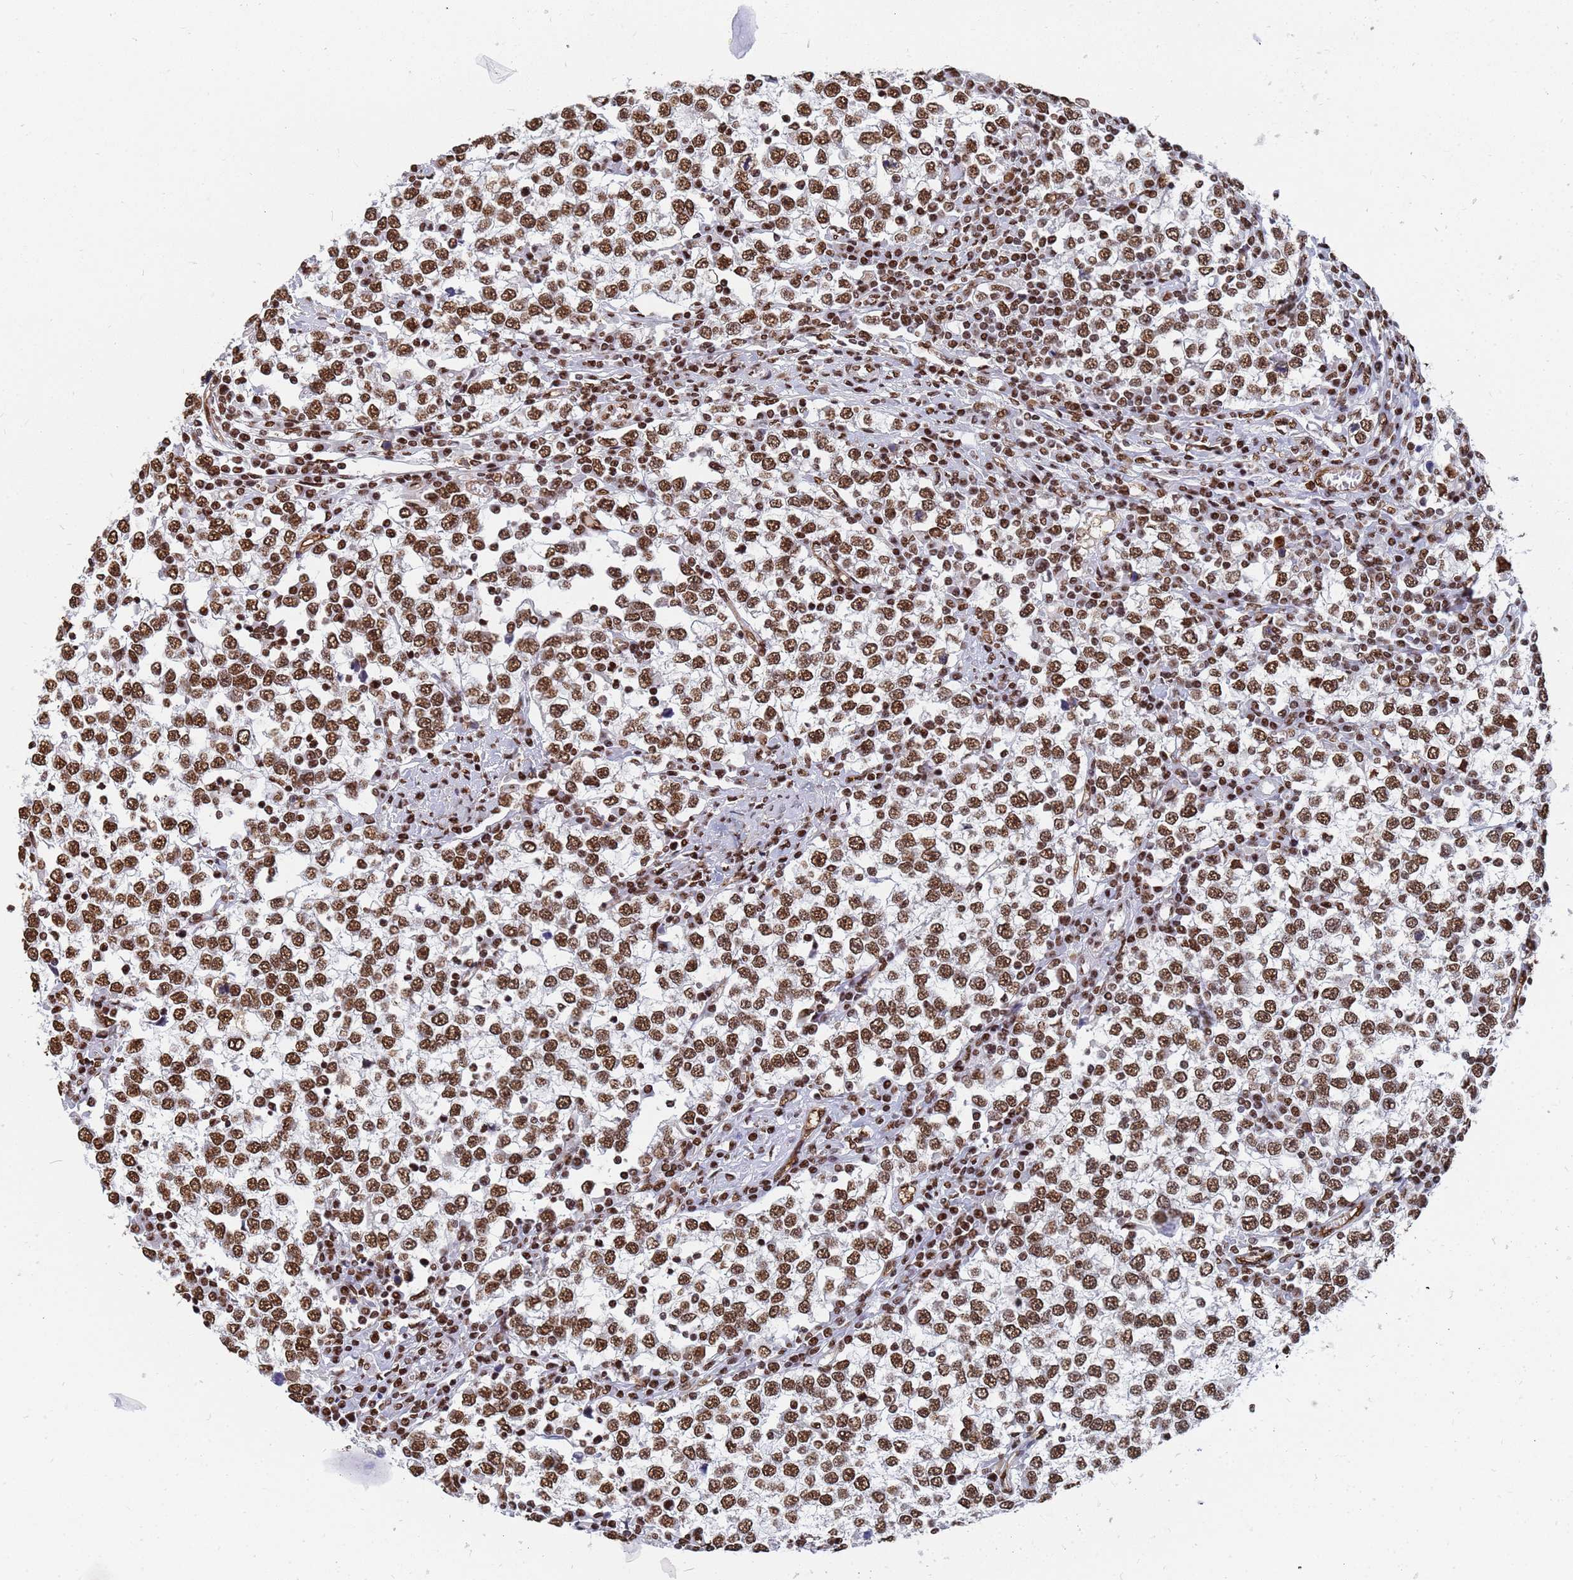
{"staining": {"intensity": "strong", "quantity": ">75%", "location": "nuclear"}, "tissue": "testis cancer", "cell_type": "Tumor cells", "image_type": "cancer", "snomed": [{"axis": "morphology", "description": "Seminoma, NOS"}, {"axis": "topography", "description": "Testis"}], "caption": "Human seminoma (testis) stained for a protein (brown) exhibits strong nuclear positive positivity in about >75% of tumor cells.", "gene": "RAVER2", "patient": {"sex": "male", "age": 65}}